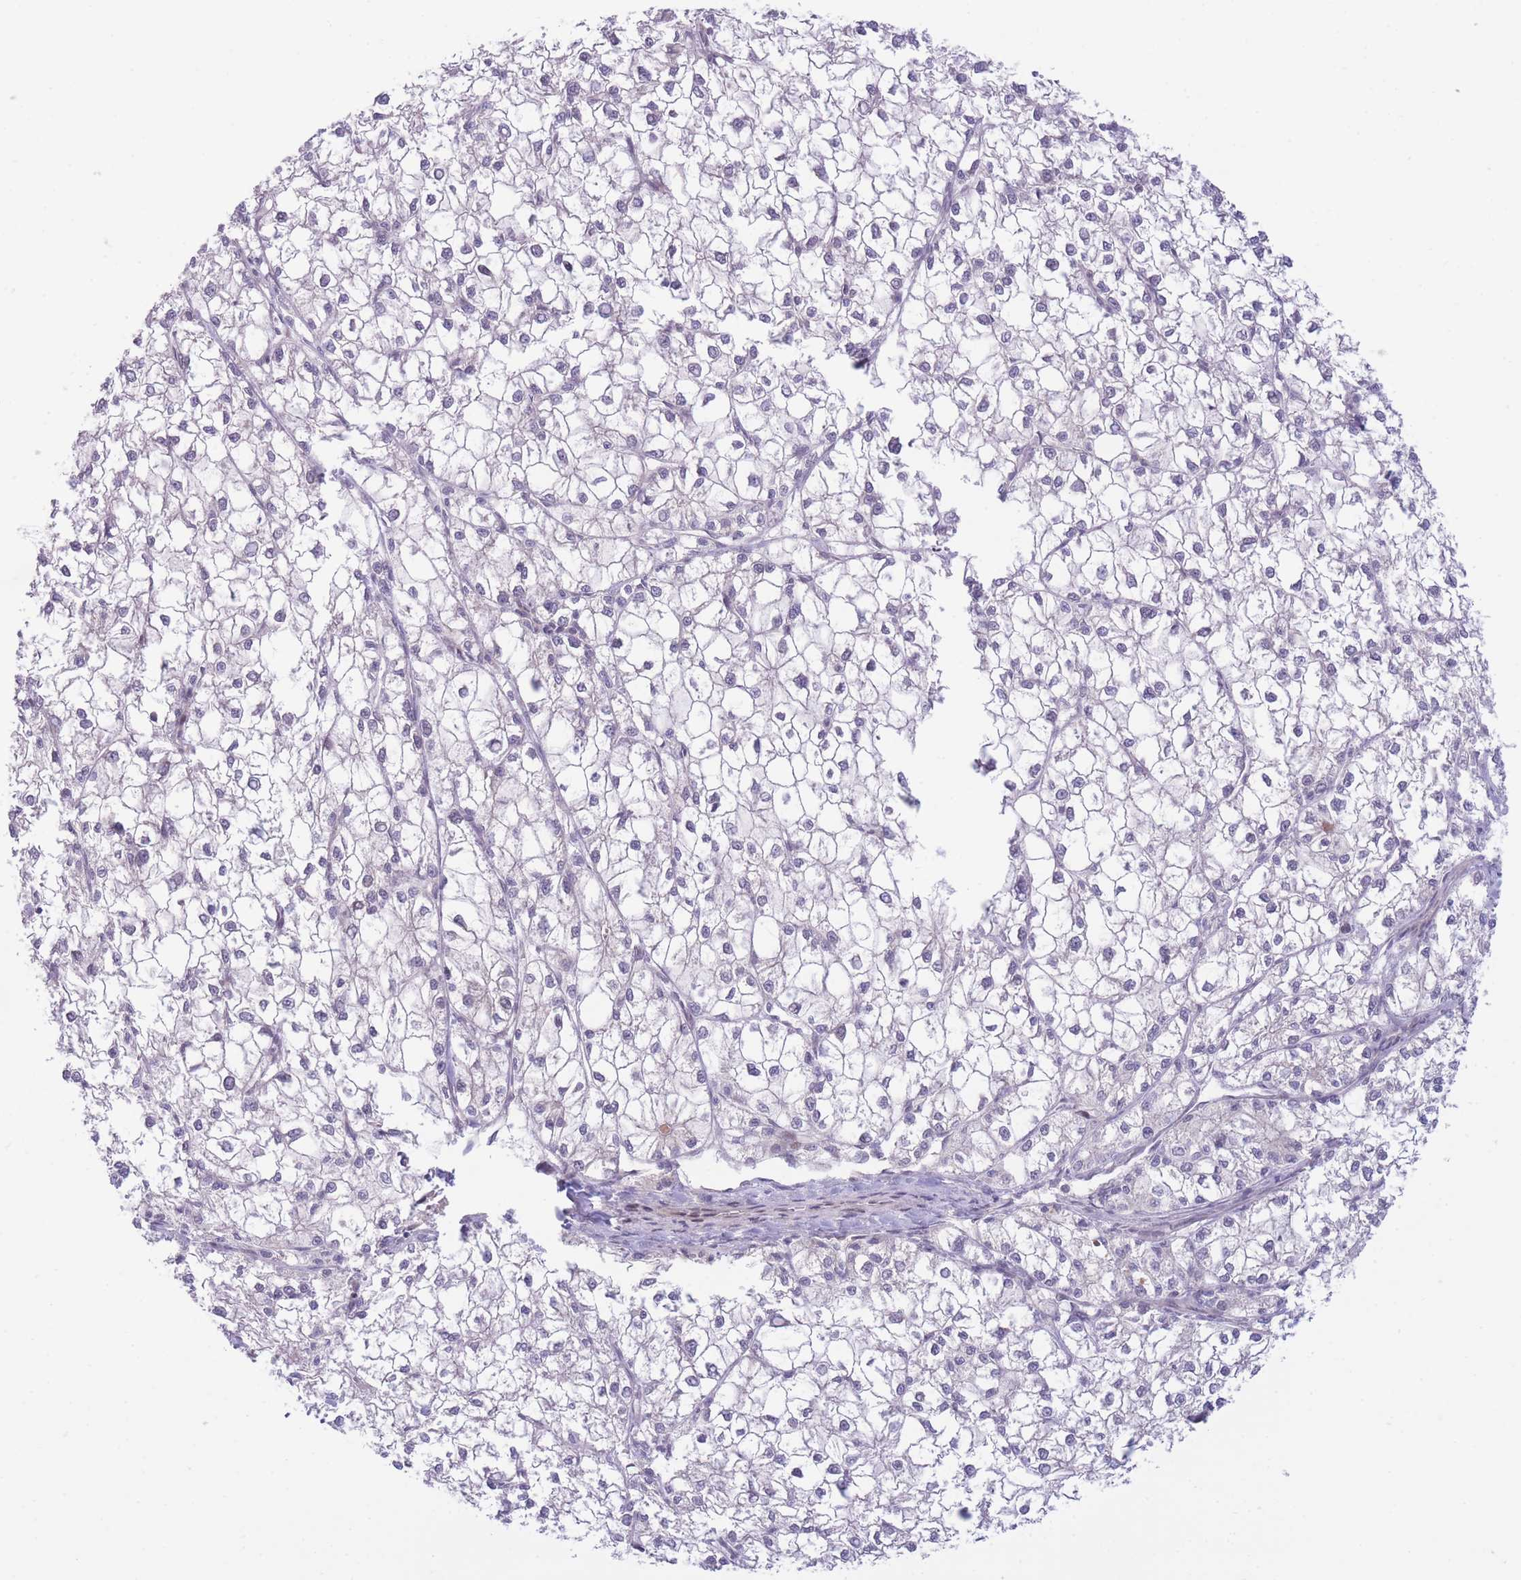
{"staining": {"intensity": "negative", "quantity": "none", "location": "none"}, "tissue": "liver cancer", "cell_type": "Tumor cells", "image_type": "cancer", "snomed": [{"axis": "morphology", "description": "Carcinoma, Hepatocellular, NOS"}, {"axis": "topography", "description": "Liver"}], "caption": "High magnification brightfield microscopy of hepatocellular carcinoma (liver) stained with DAB (brown) and counterstained with hematoxylin (blue): tumor cells show no significant positivity.", "gene": "CDC25B", "patient": {"sex": "female", "age": 43}}